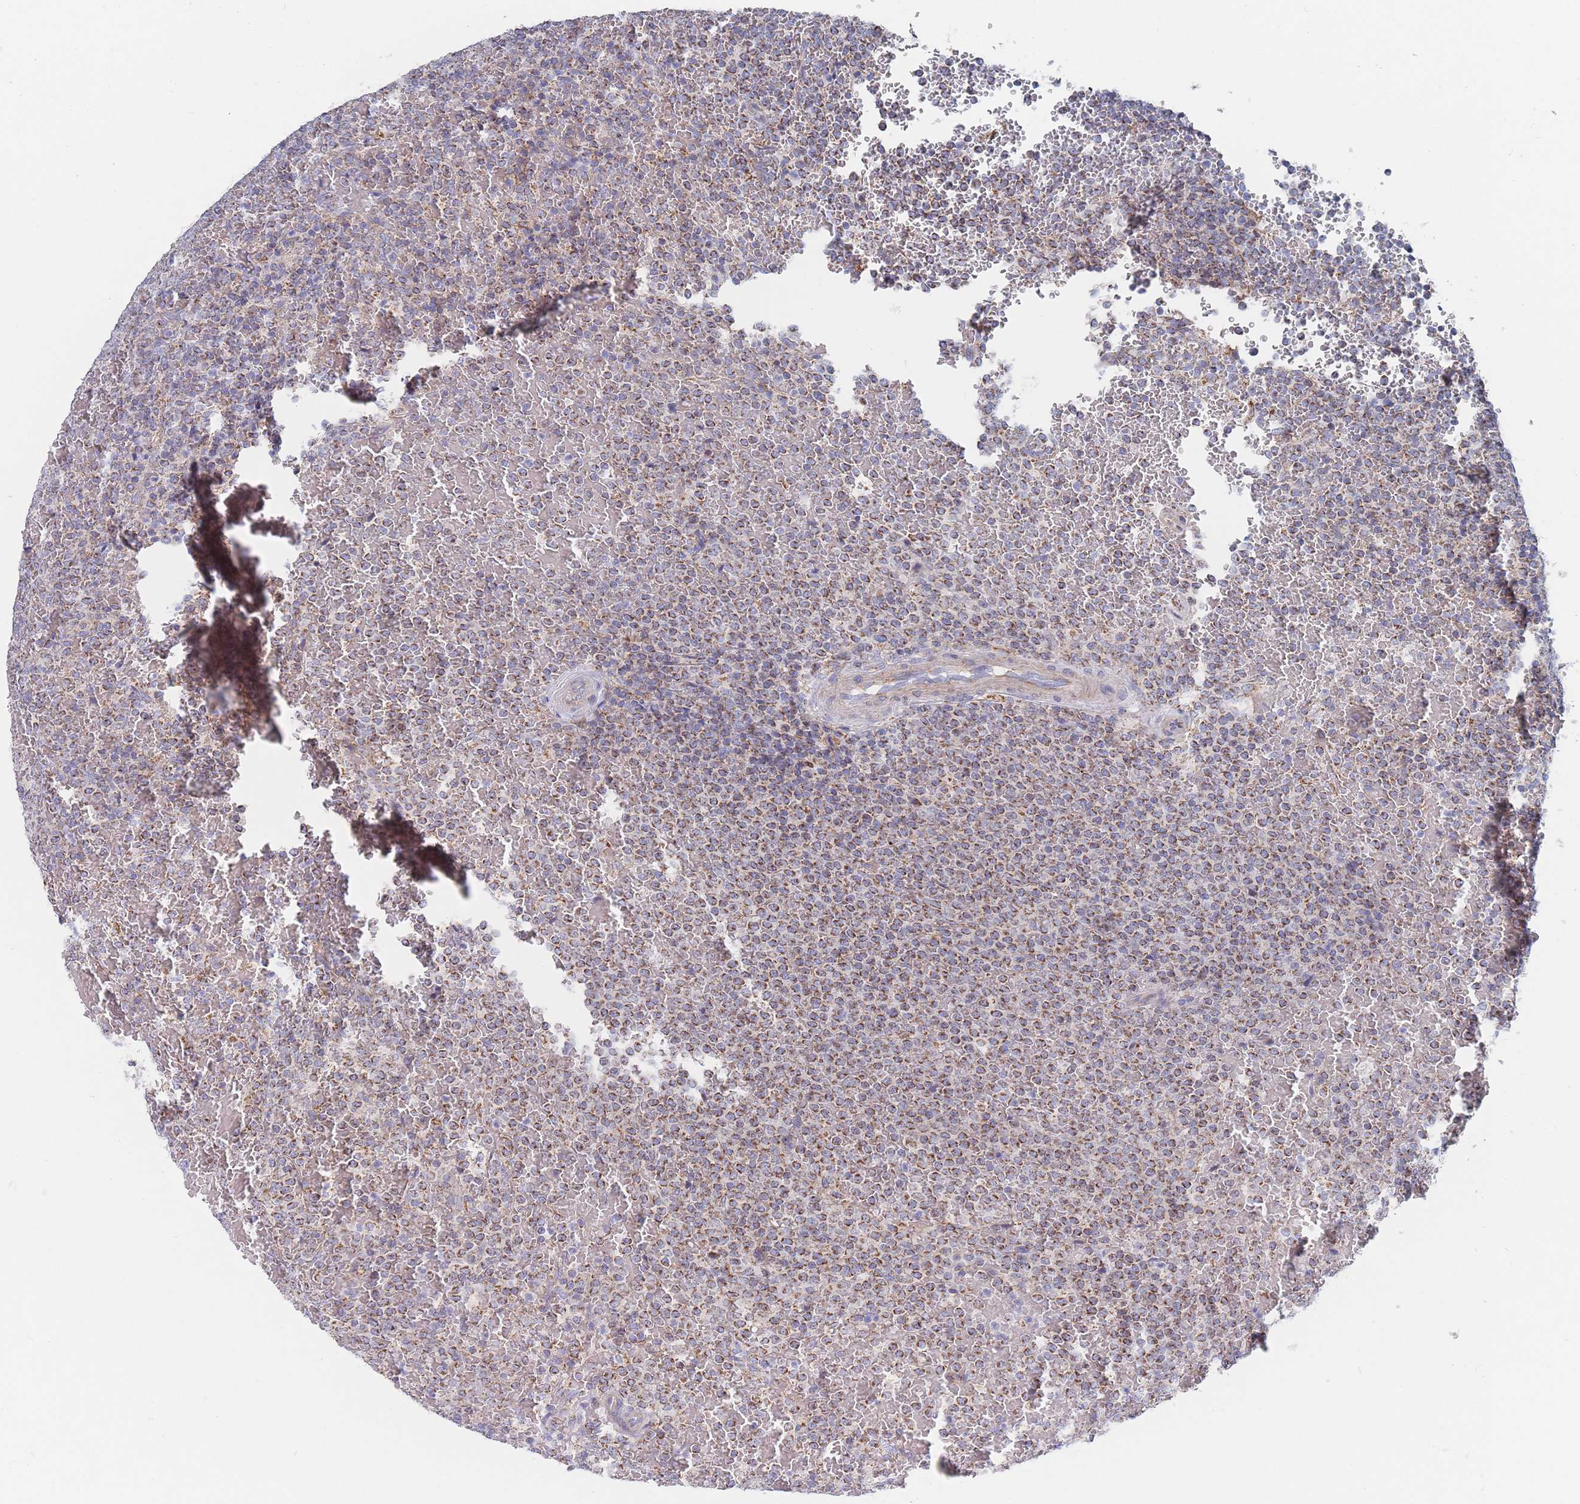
{"staining": {"intensity": "moderate", "quantity": ">75%", "location": "cytoplasmic/membranous"}, "tissue": "lymphoma", "cell_type": "Tumor cells", "image_type": "cancer", "snomed": [{"axis": "morphology", "description": "Malignant lymphoma, non-Hodgkin's type, Low grade"}, {"axis": "topography", "description": "Spleen"}], "caption": "This micrograph reveals IHC staining of human low-grade malignant lymphoma, non-Hodgkin's type, with medium moderate cytoplasmic/membranous expression in approximately >75% of tumor cells.", "gene": "IKZF4", "patient": {"sex": "male", "age": 60}}